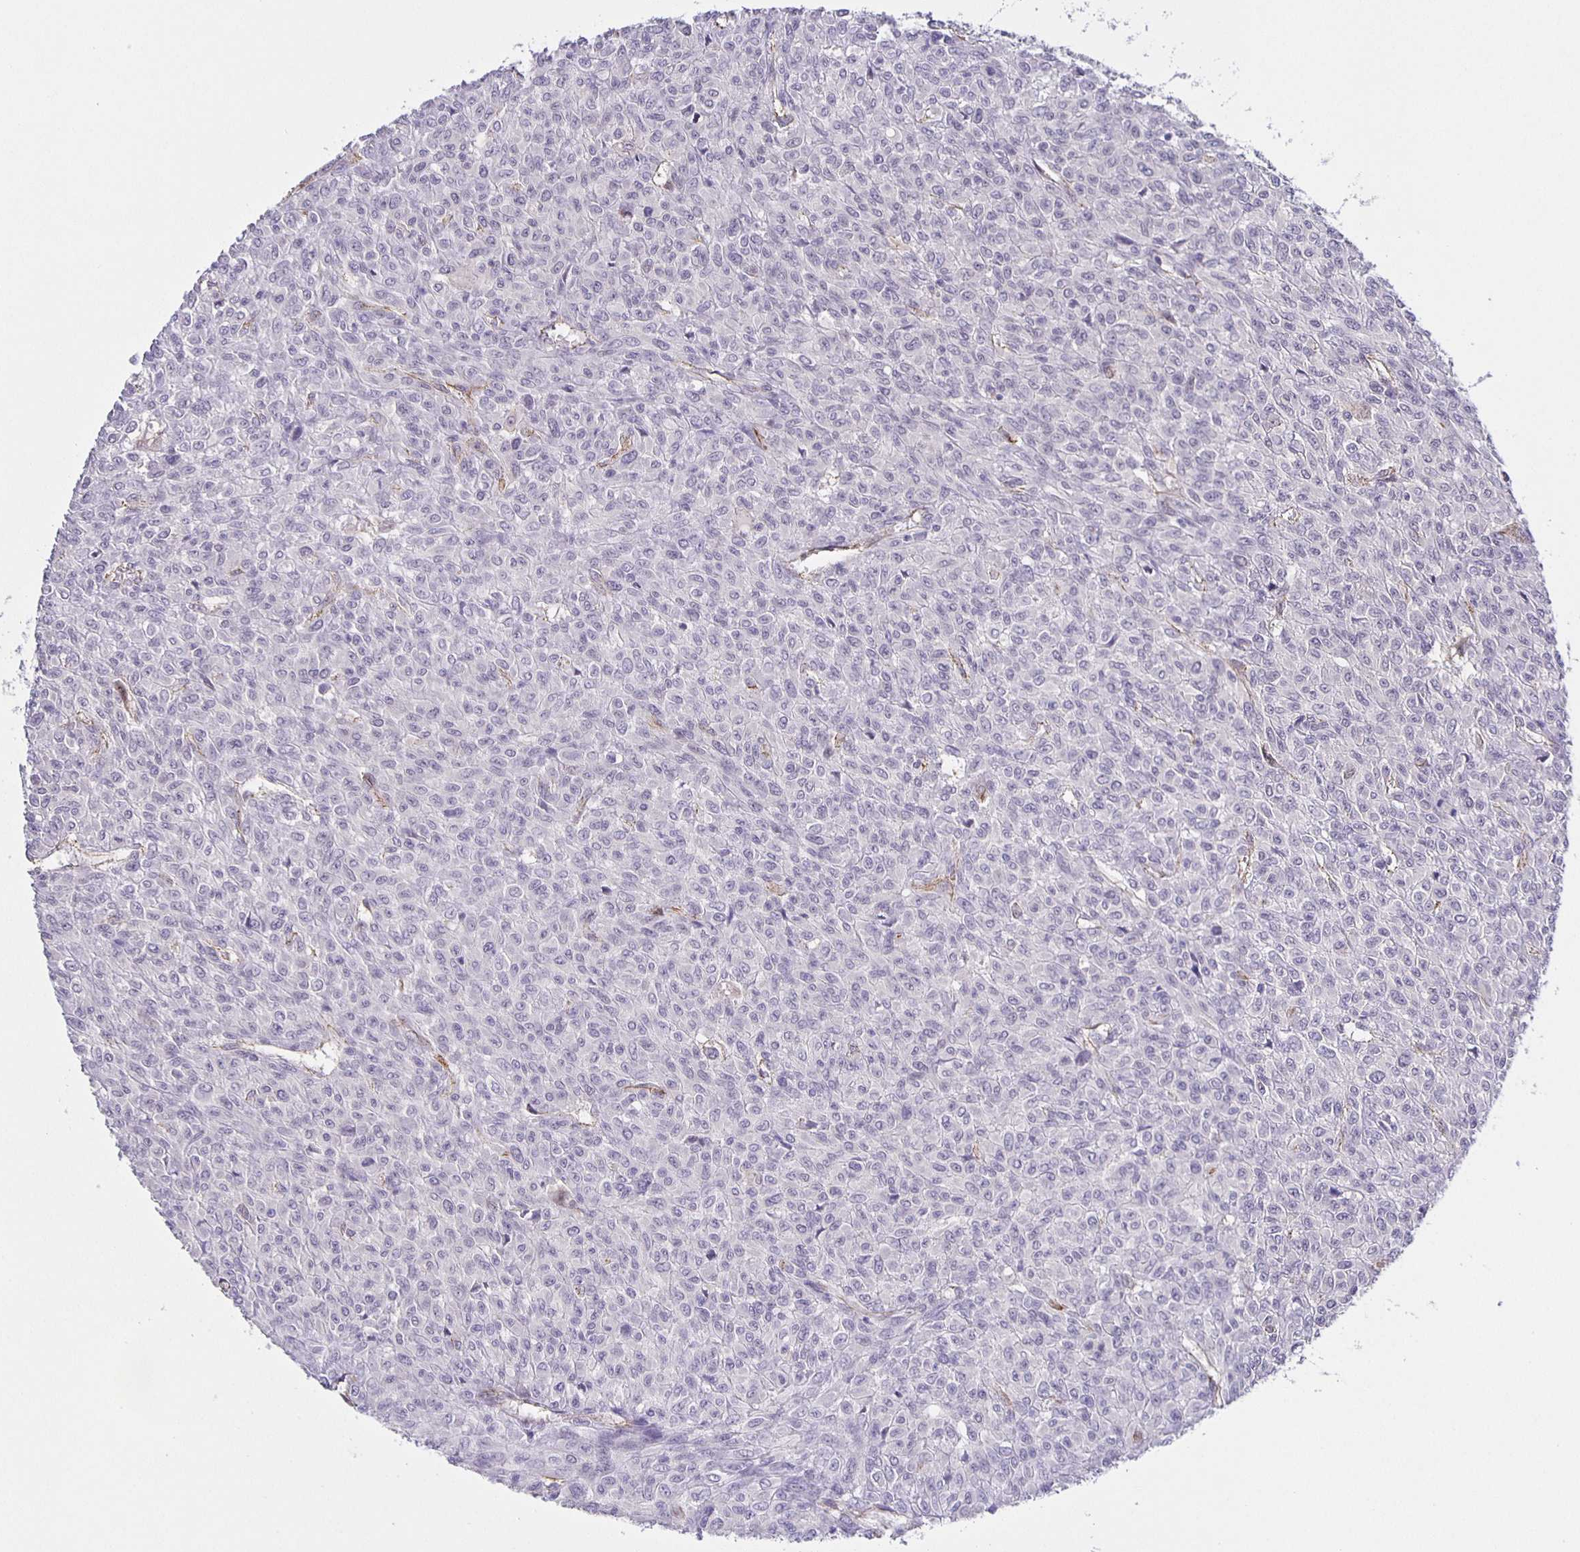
{"staining": {"intensity": "negative", "quantity": "none", "location": "none"}, "tissue": "renal cancer", "cell_type": "Tumor cells", "image_type": "cancer", "snomed": [{"axis": "morphology", "description": "Adenocarcinoma, NOS"}, {"axis": "topography", "description": "Kidney"}], "caption": "A high-resolution micrograph shows immunohistochemistry (IHC) staining of renal adenocarcinoma, which demonstrates no significant staining in tumor cells. The staining was performed using DAB to visualize the protein expression in brown, while the nuclei were stained in blue with hematoxylin (Magnification: 20x).", "gene": "JMJD4", "patient": {"sex": "male", "age": 58}}